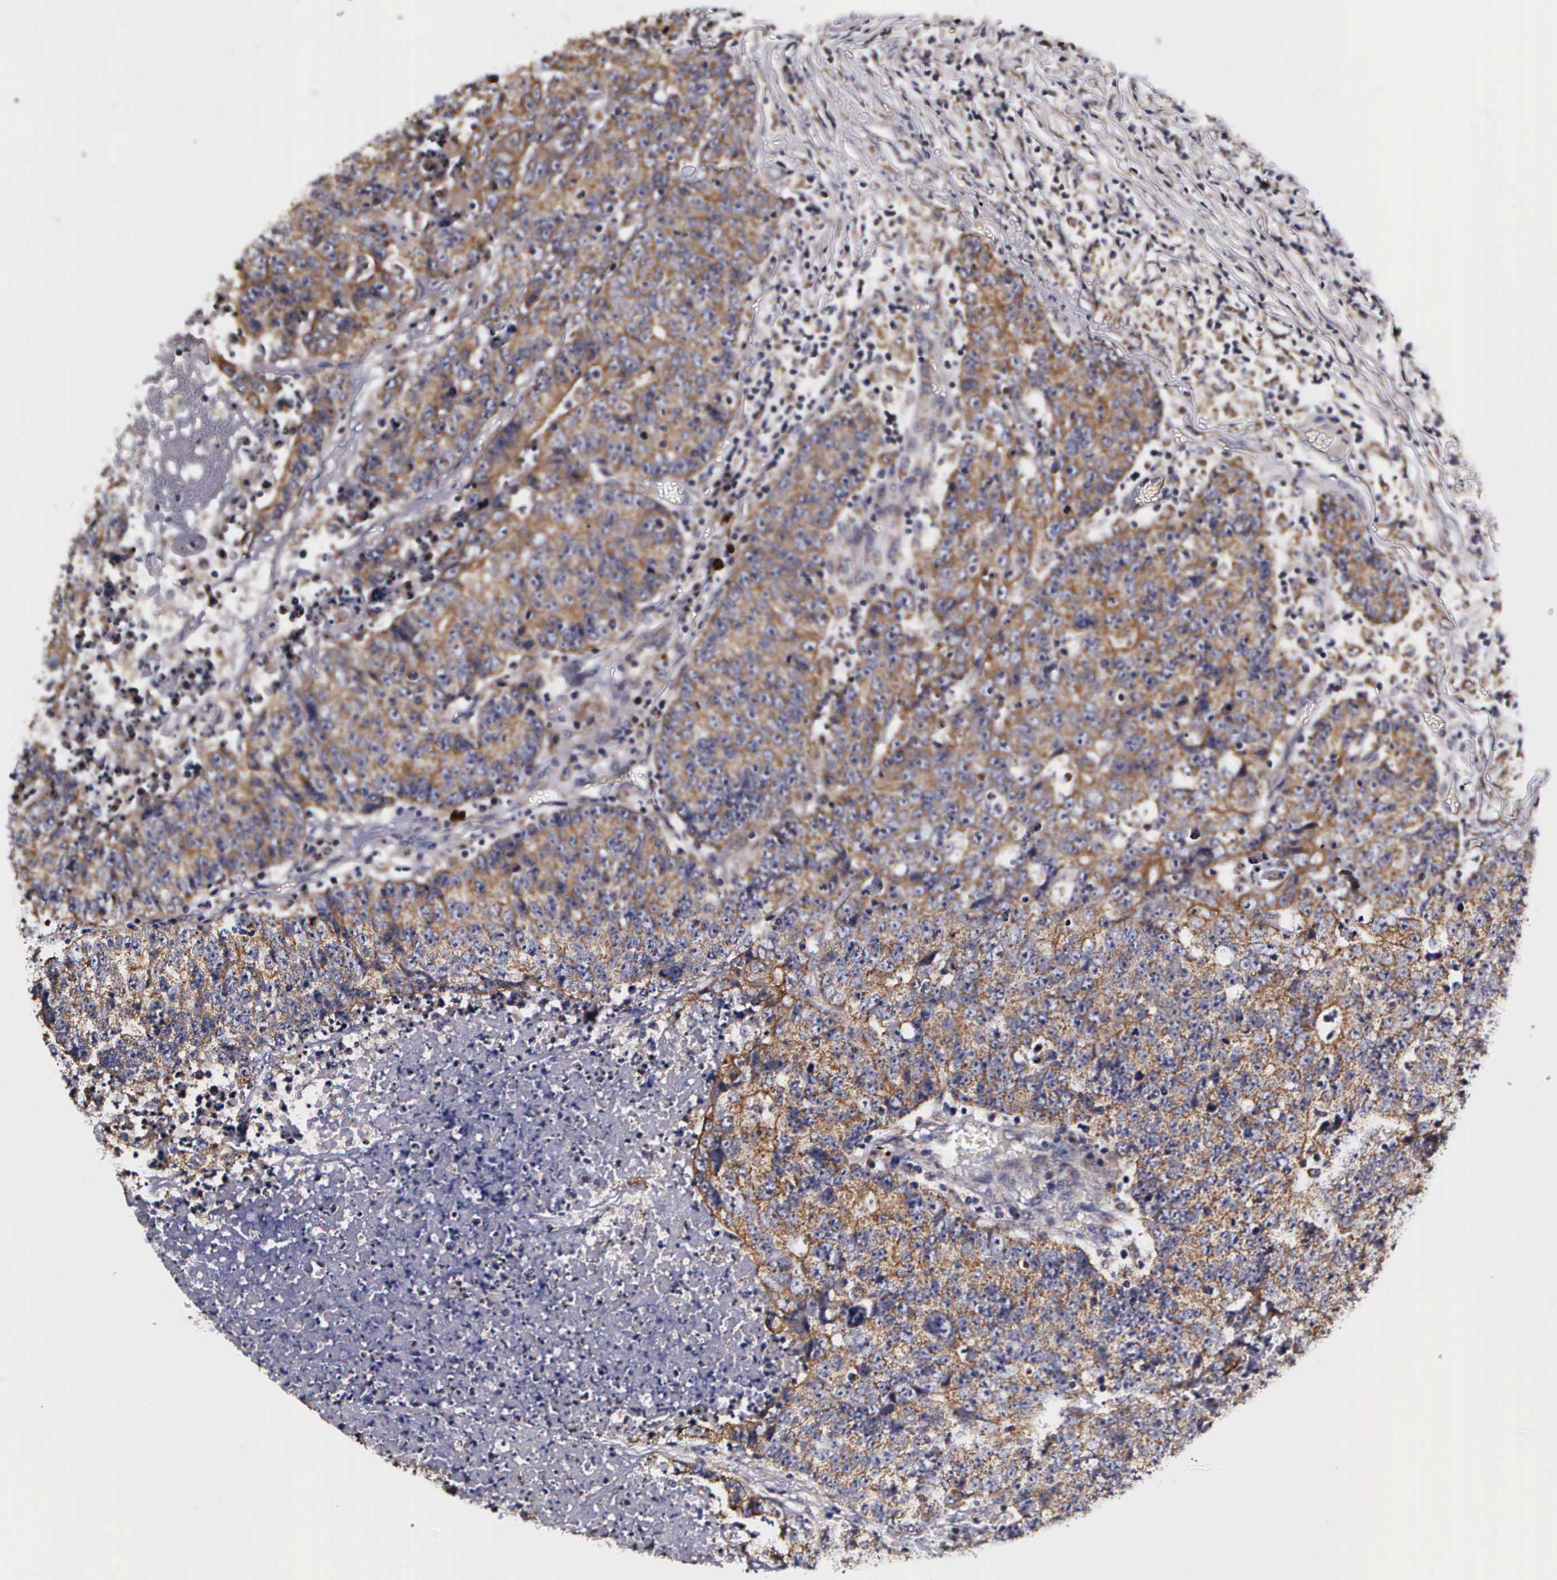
{"staining": {"intensity": "weak", "quantity": ">75%", "location": "cytoplasmic/membranous"}, "tissue": "colorectal cancer", "cell_type": "Tumor cells", "image_type": "cancer", "snomed": [{"axis": "morphology", "description": "Adenocarcinoma, NOS"}, {"axis": "topography", "description": "Colon"}], "caption": "This is an image of immunohistochemistry staining of adenocarcinoma (colorectal), which shows weak expression in the cytoplasmic/membranous of tumor cells.", "gene": "PSMA3", "patient": {"sex": "female", "age": 53}}